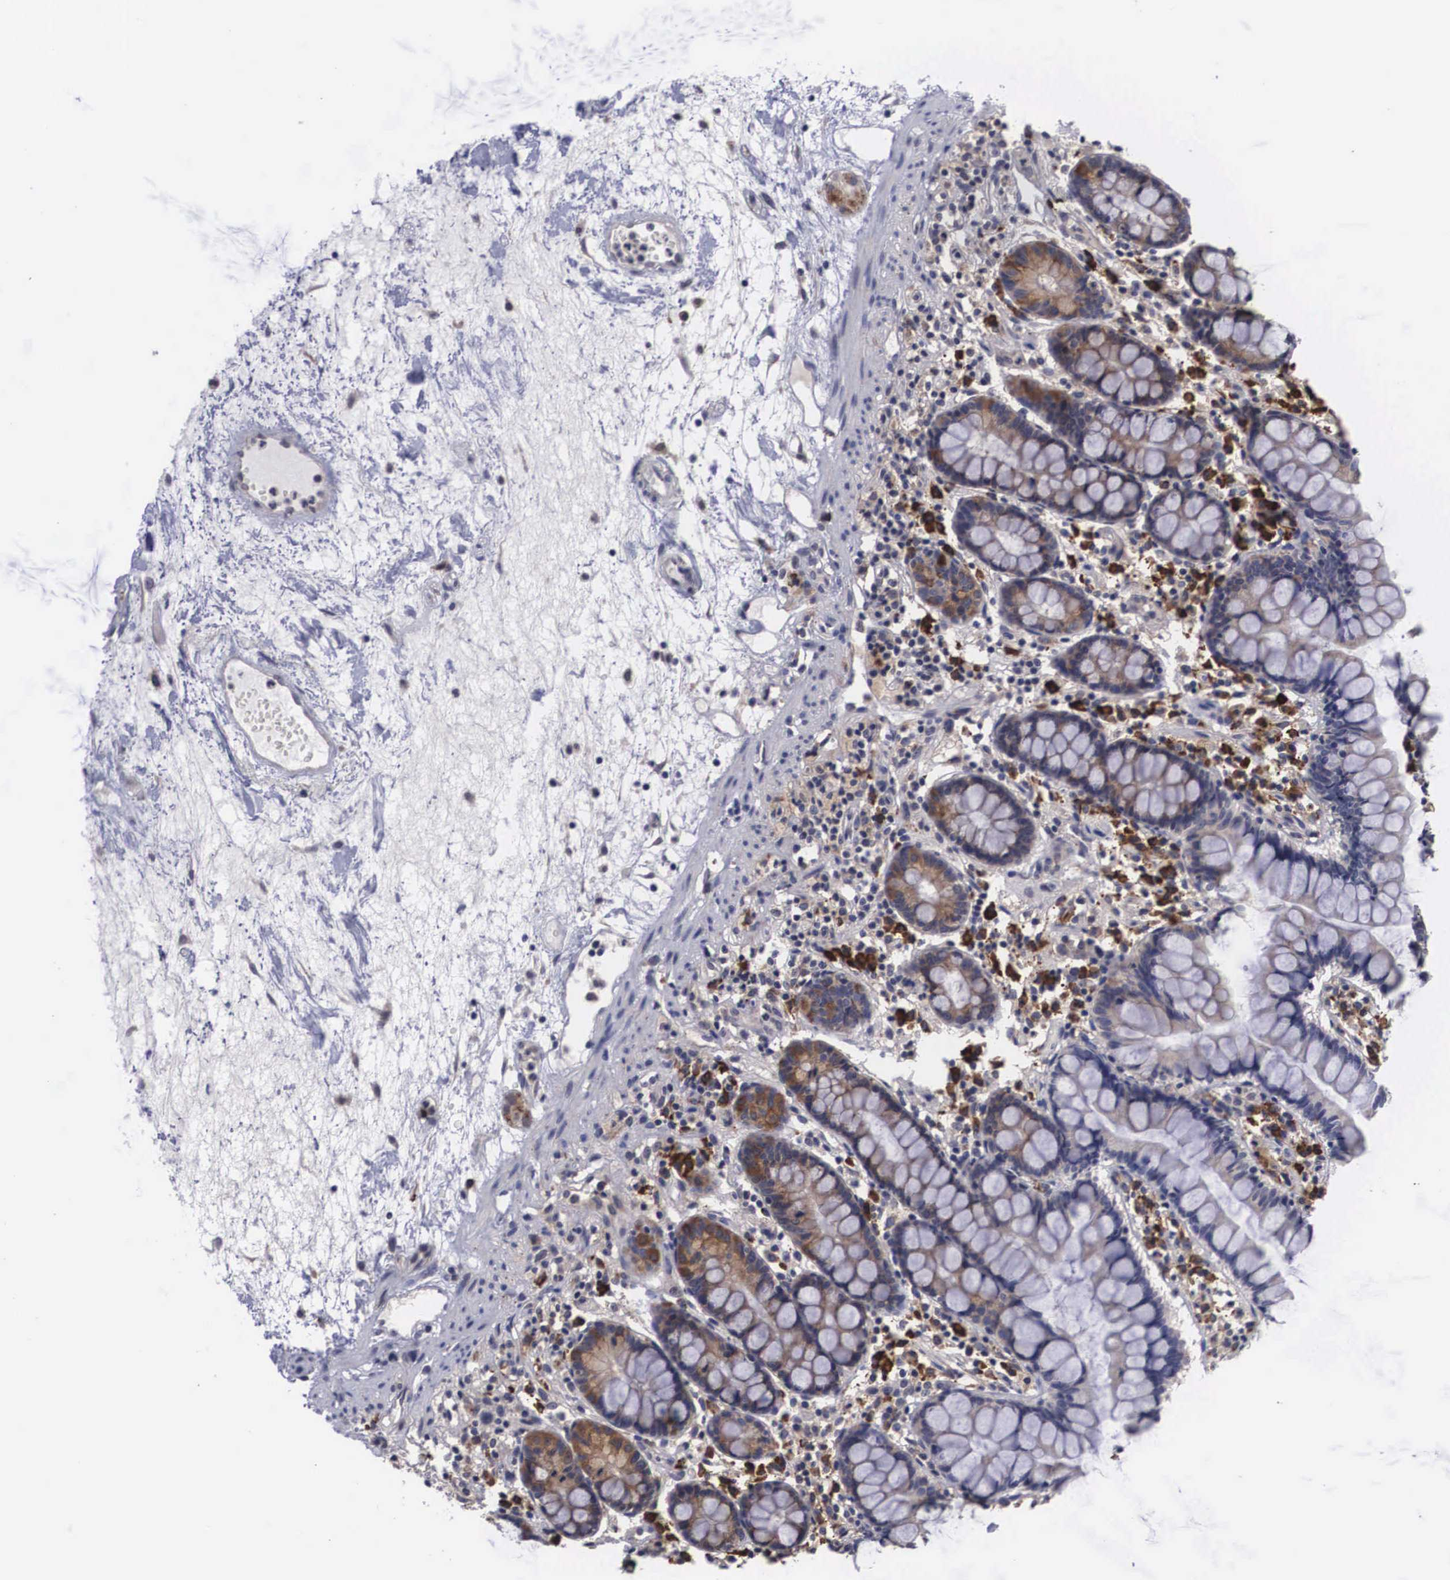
{"staining": {"intensity": "weak", "quantity": ">75%", "location": "cytoplasmic/membranous"}, "tissue": "small intestine", "cell_type": "Glandular cells", "image_type": "normal", "snomed": [{"axis": "morphology", "description": "Normal tissue, NOS"}, {"axis": "topography", "description": "Small intestine"}], "caption": "Brown immunohistochemical staining in unremarkable small intestine displays weak cytoplasmic/membranous staining in about >75% of glandular cells. The protein is shown in brown color, while the nuclei are stained blue.", "gene": "CRELD2", "patient": {"sex": "female", "age": 51}}